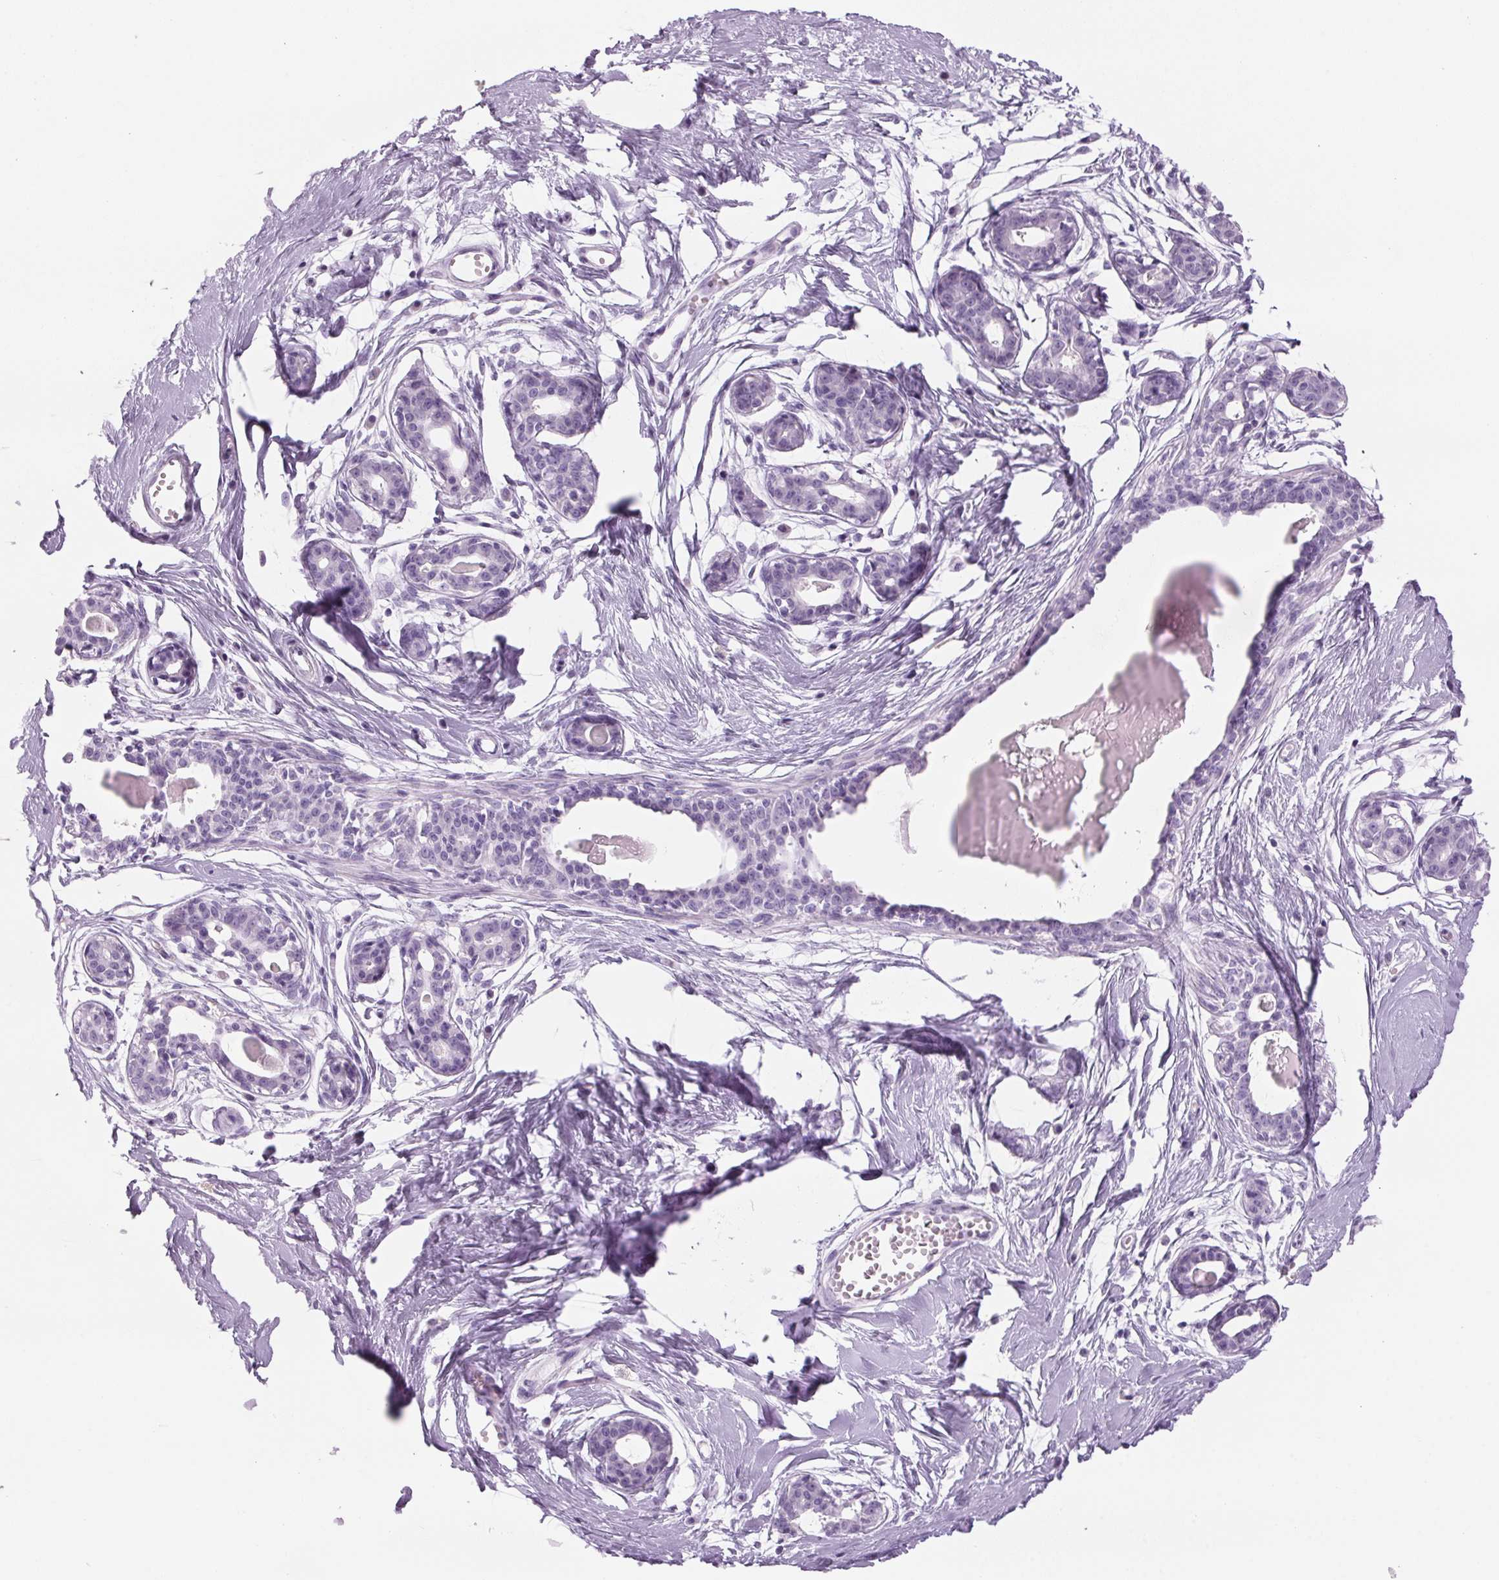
{"staining": {"intensity": "negative", "quantity": "none", "location": "none"}, "tissue": "breast", "cell_type": "Adipocytes", "image_type": "normal", "snomed": [{"axis": "morphology", "description": "Normal tissue, NOS"}, {"axis": "topography", "description": "Breast"}], "caption": "IHC of unremarkable human breast displays no staining in adipocytes.", "gene": "ADAM20", "patient": {"sex": "female", "age": 45}}